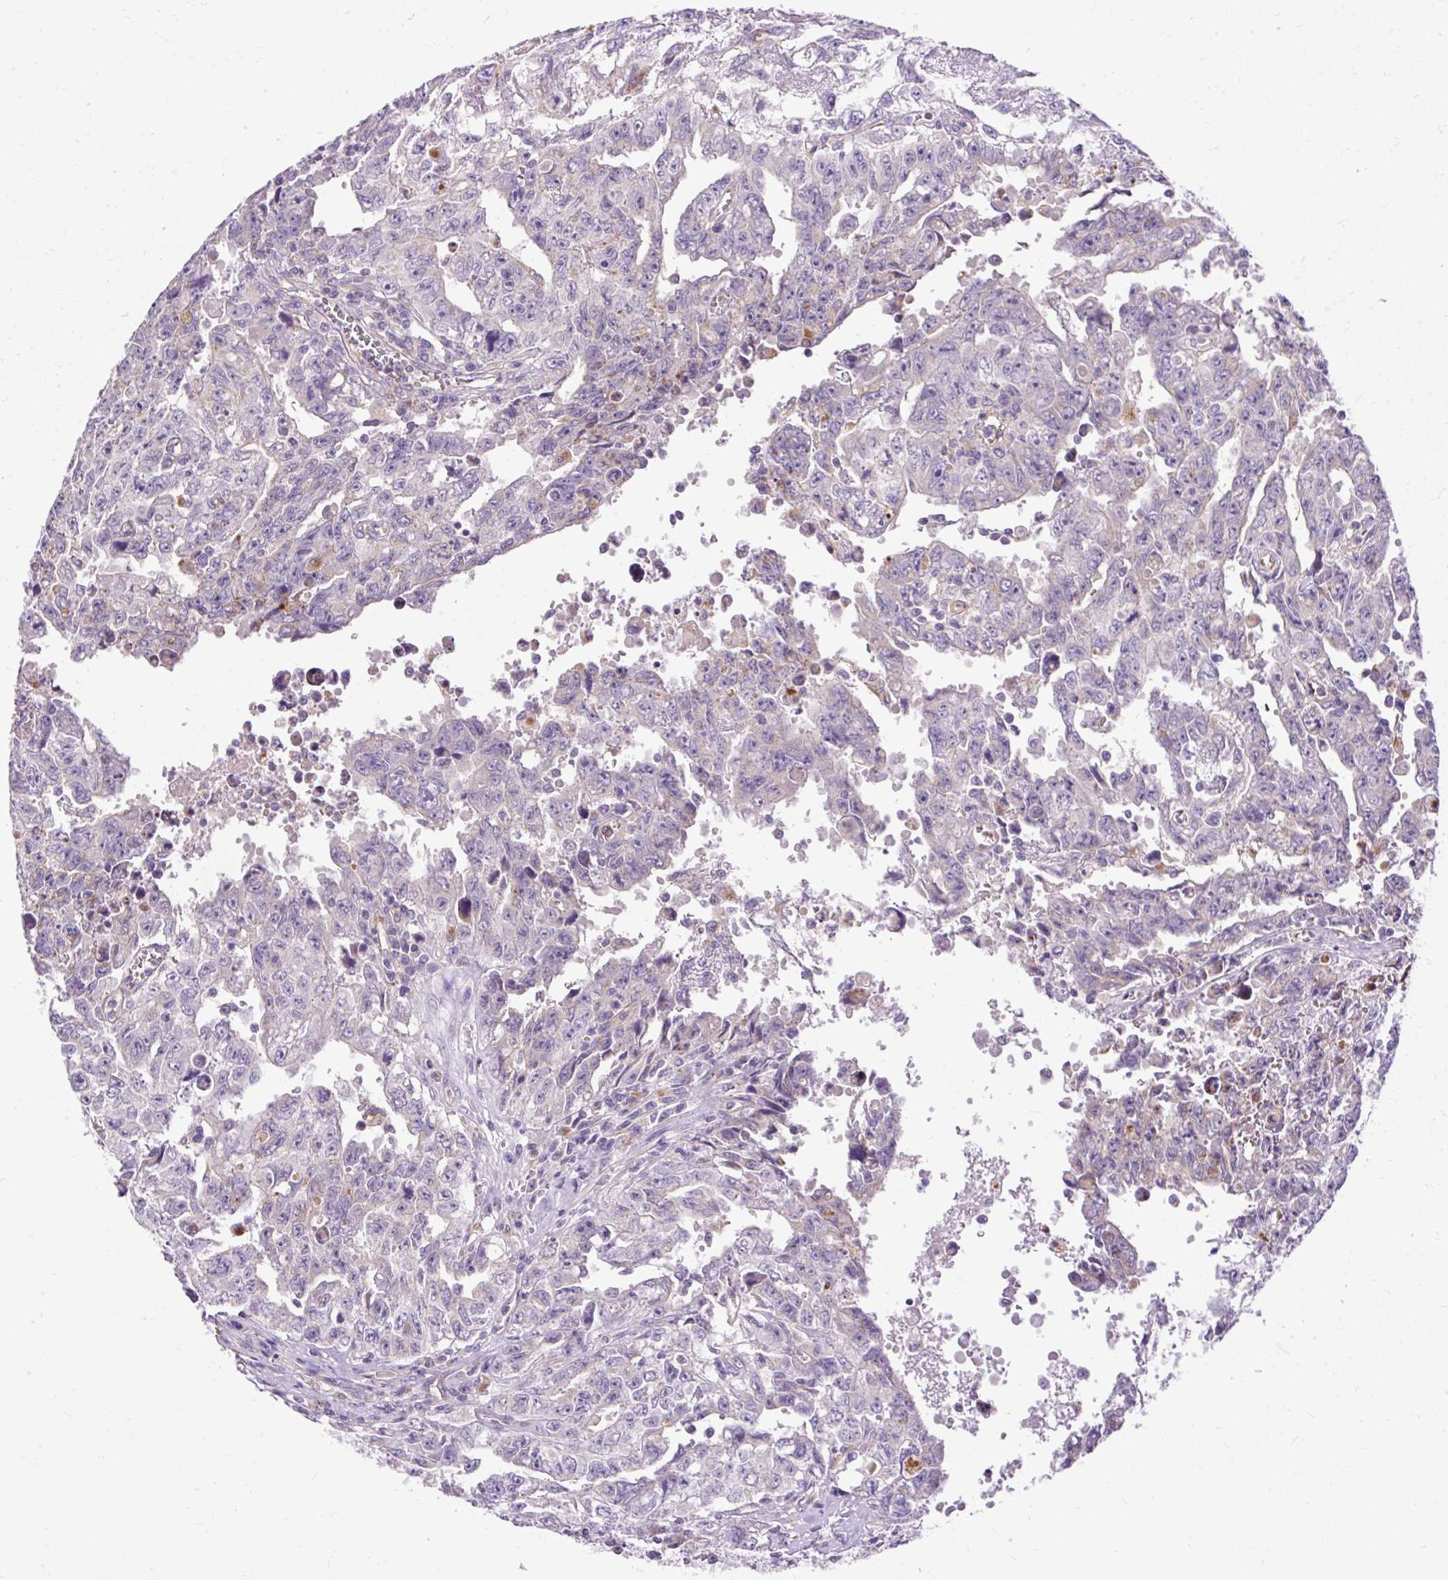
{"staining": {"intensity": "negative", "quantity": "none", "location": "none"}, "tissue": "testis cancer", "cell_type": "Tumor cells", "image_type": "cancer", "snomed": [{"axis": "morphology", "description": "Carcinoma, Embryonal, NOS"}, {"axis": "topography", "description": "Testis"}], "caption": "Human embryonal carcinoma (testis) stained for a protein using immunohistochemistry reveals no positivity in tumor cells.", "gene": "HEXB", "patient": {"sex": "male", "age": 24}}